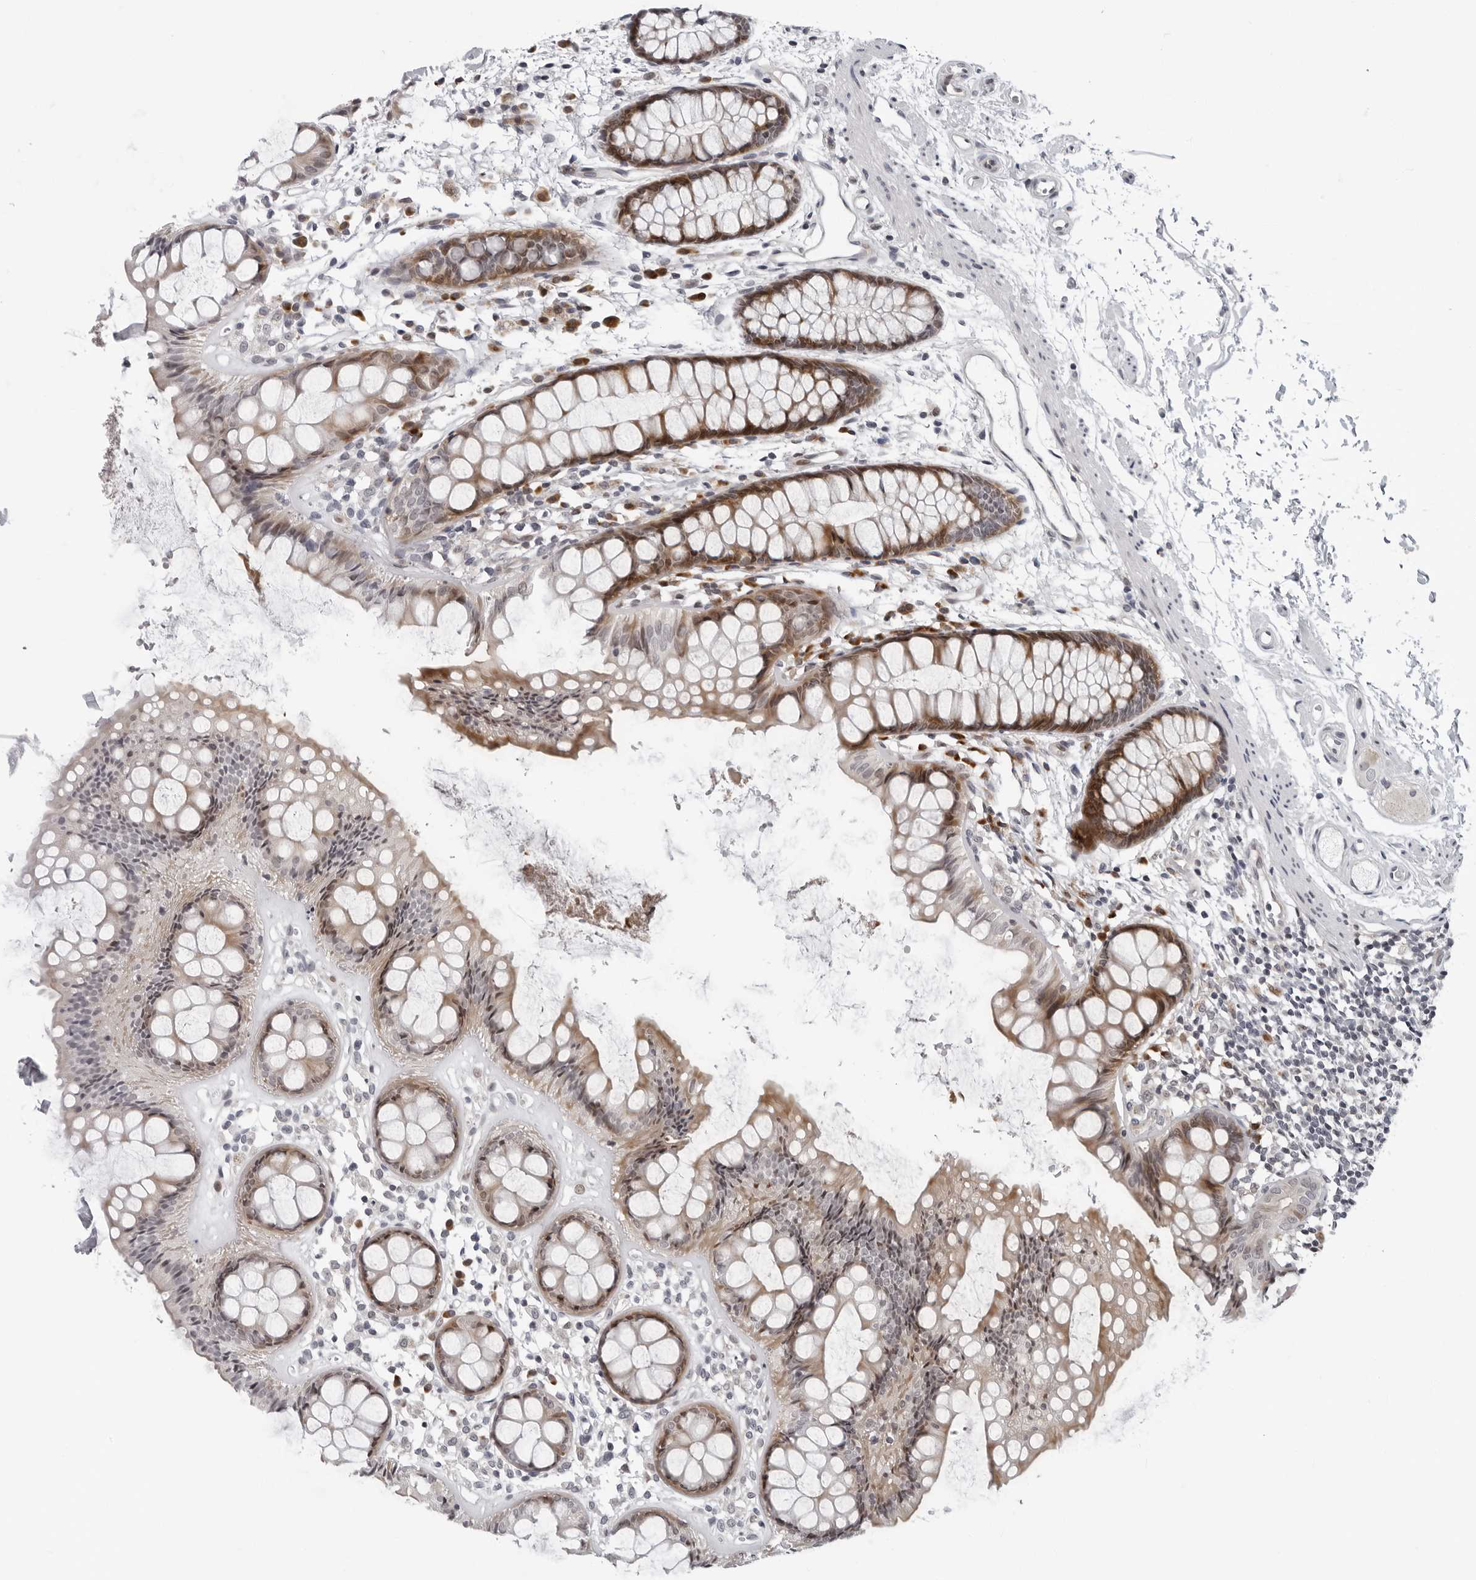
{"staining": {"intensity": "moderate", "quantity": ">75%", "location": "cytoplasmic/membranous"}, "tissue": "rectum", "cell_type": "Glandular cells", "image_type": "normal", "snomed": [{"axis": "morphology", "description": "Normal tissue, NOS"}, {"axis": "topography", "description": "Rectum"}], "caption": "This photomicrograph exhibits IHC staining of unremarkable human rectum, with medium moderate cytoplasmic/membranous expression in about >75% of glandular cells.", "gene": "PIP4K2C", "patient": {"sex": "female", "age": 66}}